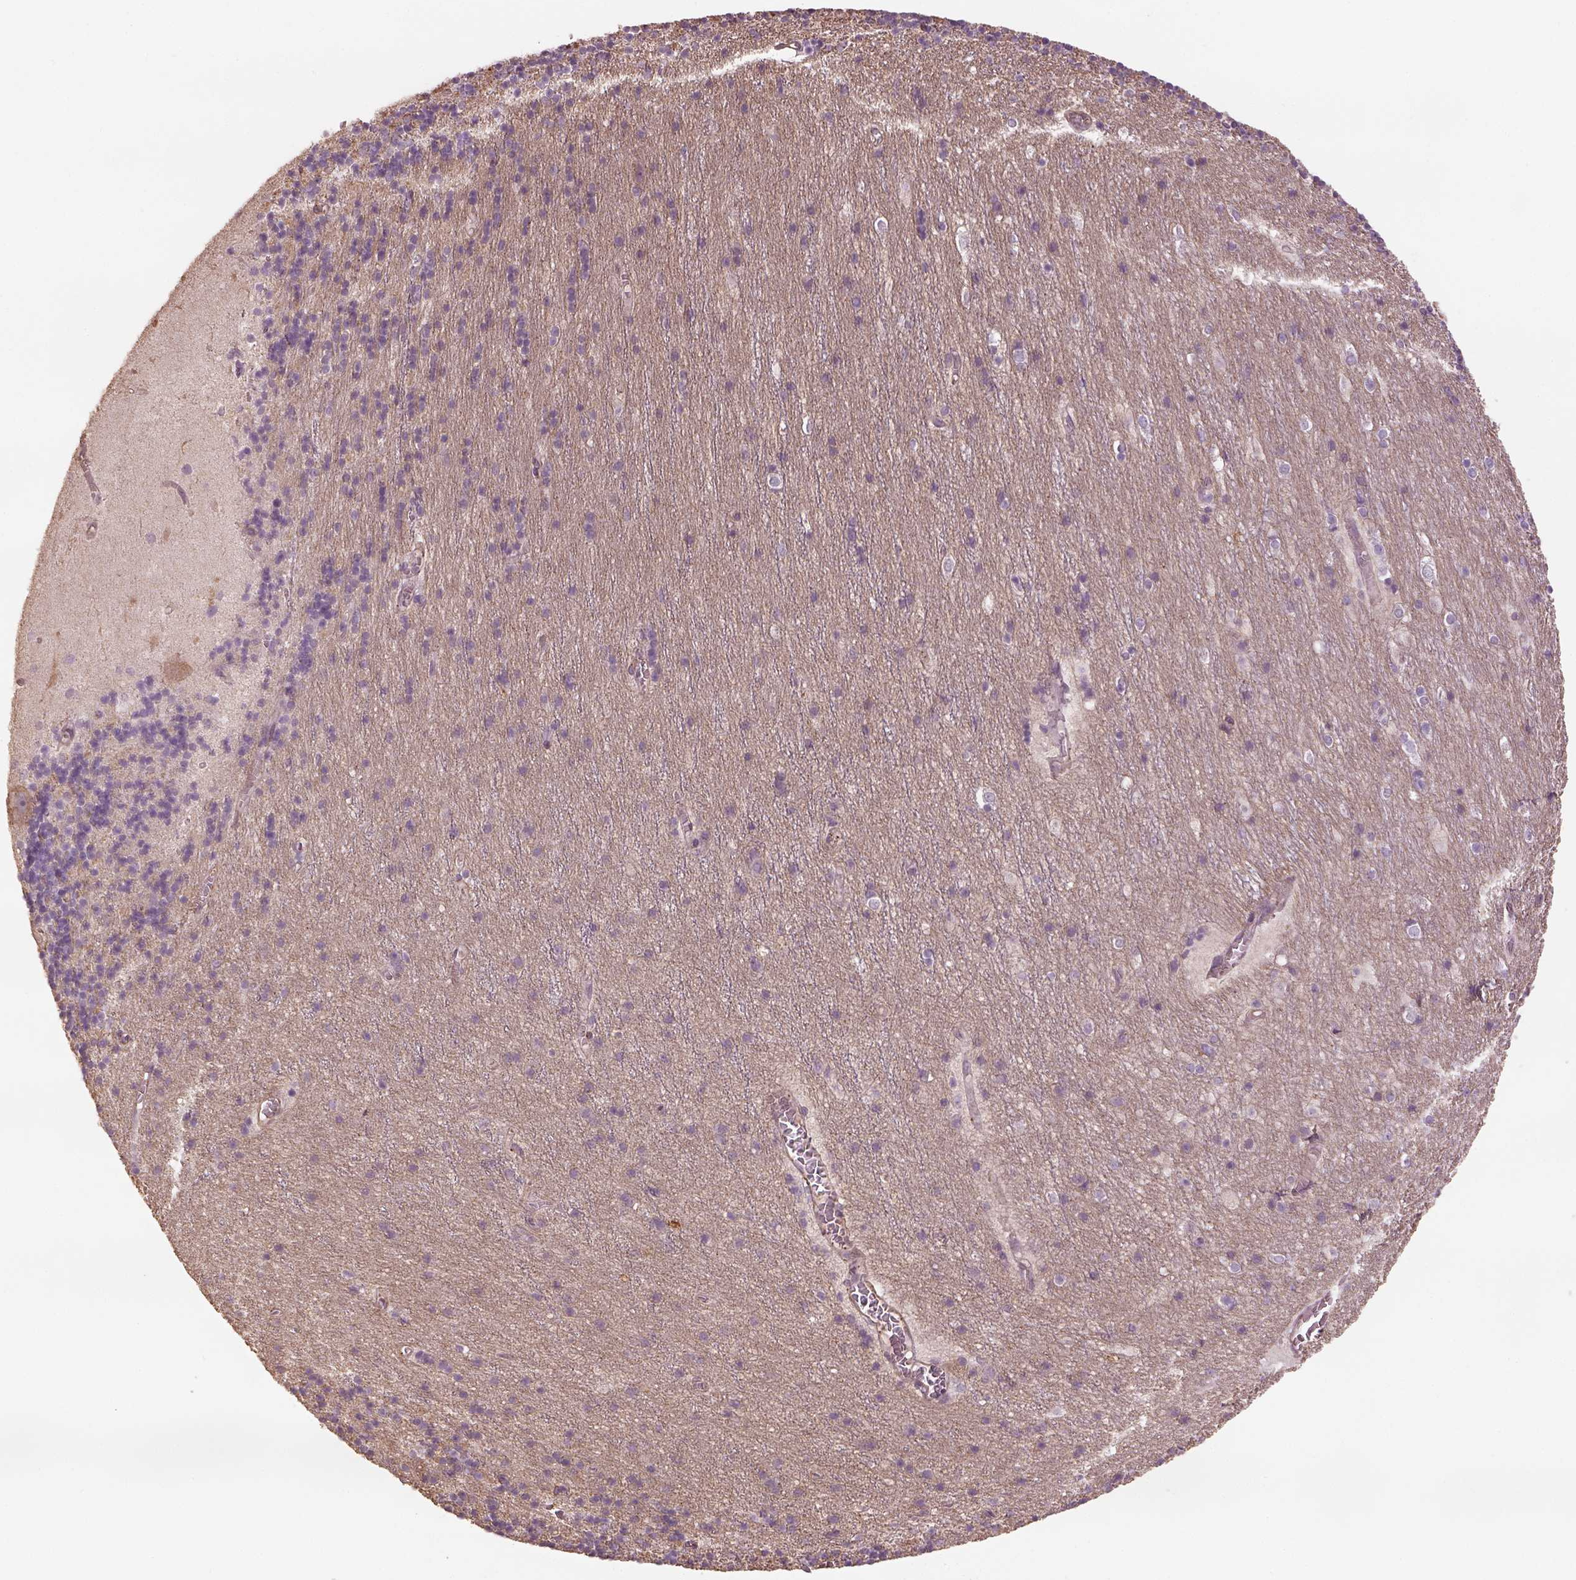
{"staining": {"intensity": "negative", "quantity": "none", "location": "none"}, "tissue": "cerebellum", "cell_type": "Cells in granular layer", "image_type": "normal", "snomed": [{"axis": "morphology", "description": "Normal tissue, NOS"}, {"axis": "topography", "description": "Cerebellum"}], "caption": "The image reveals no significant positivity in cells in granular layer of cerebellum.", "gene": "LIN7A", "patient": {"sex": "male", "age": 70}}